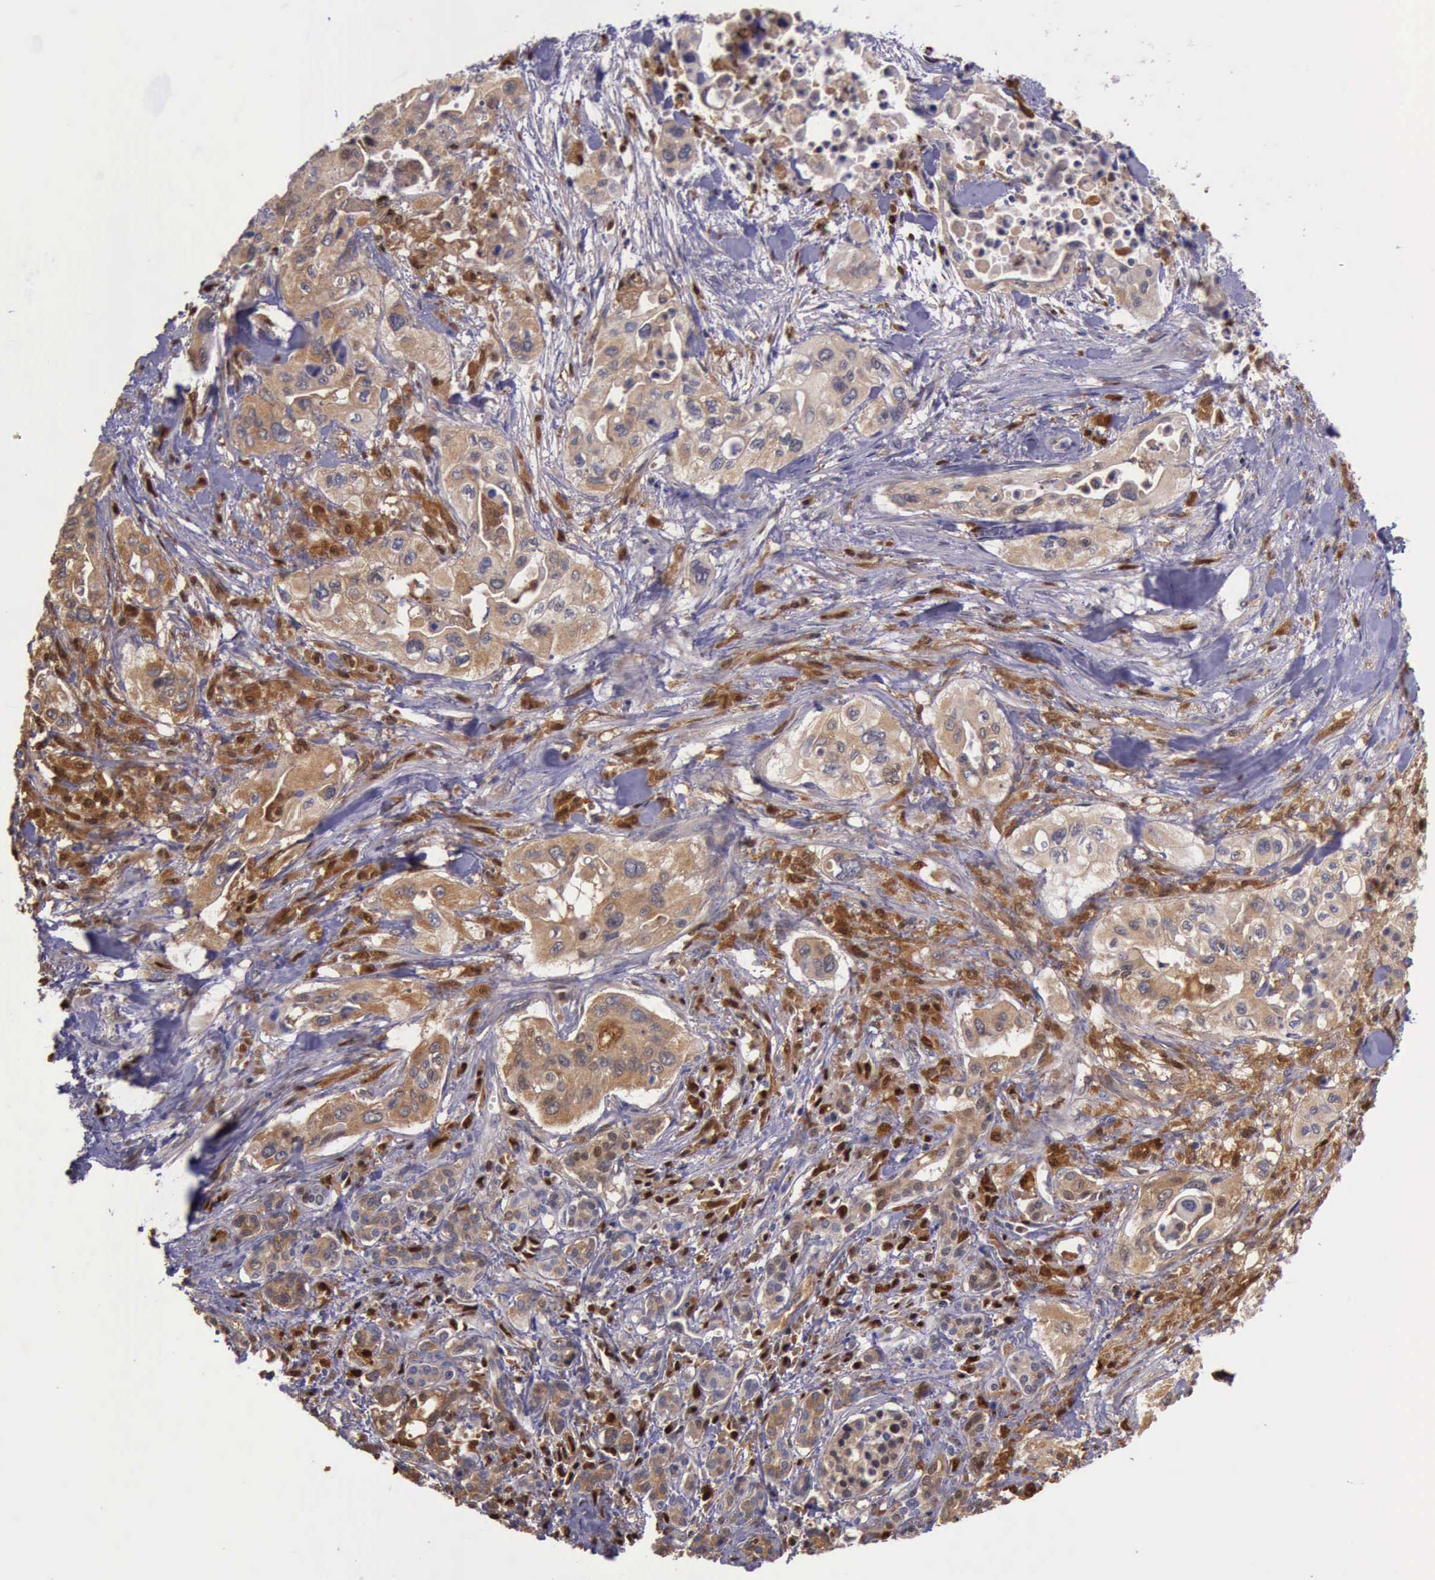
{"staining": {"intensity": "moderate", "quantity": "25%-75%", "location": "cytoplasmic/membranous,nuclear"}, "tissue": "pancreatic cancer", "cell_type": "Tumor cells", "image_type": "cancer", "snomed": [{"axis": "morphology", "description": "Adenocarcinoma, NOS"}, {"axis": "topography", "description": "Pancreas"}], "caption": "Protein expression analysis of human pancreatic cancer reveals moderate cytoplasmic/membranous and nuclear expression in about 25%-75% of tumor cells.", "gene": "TYMP", "patient": {"sex": "male", "age": 77}}